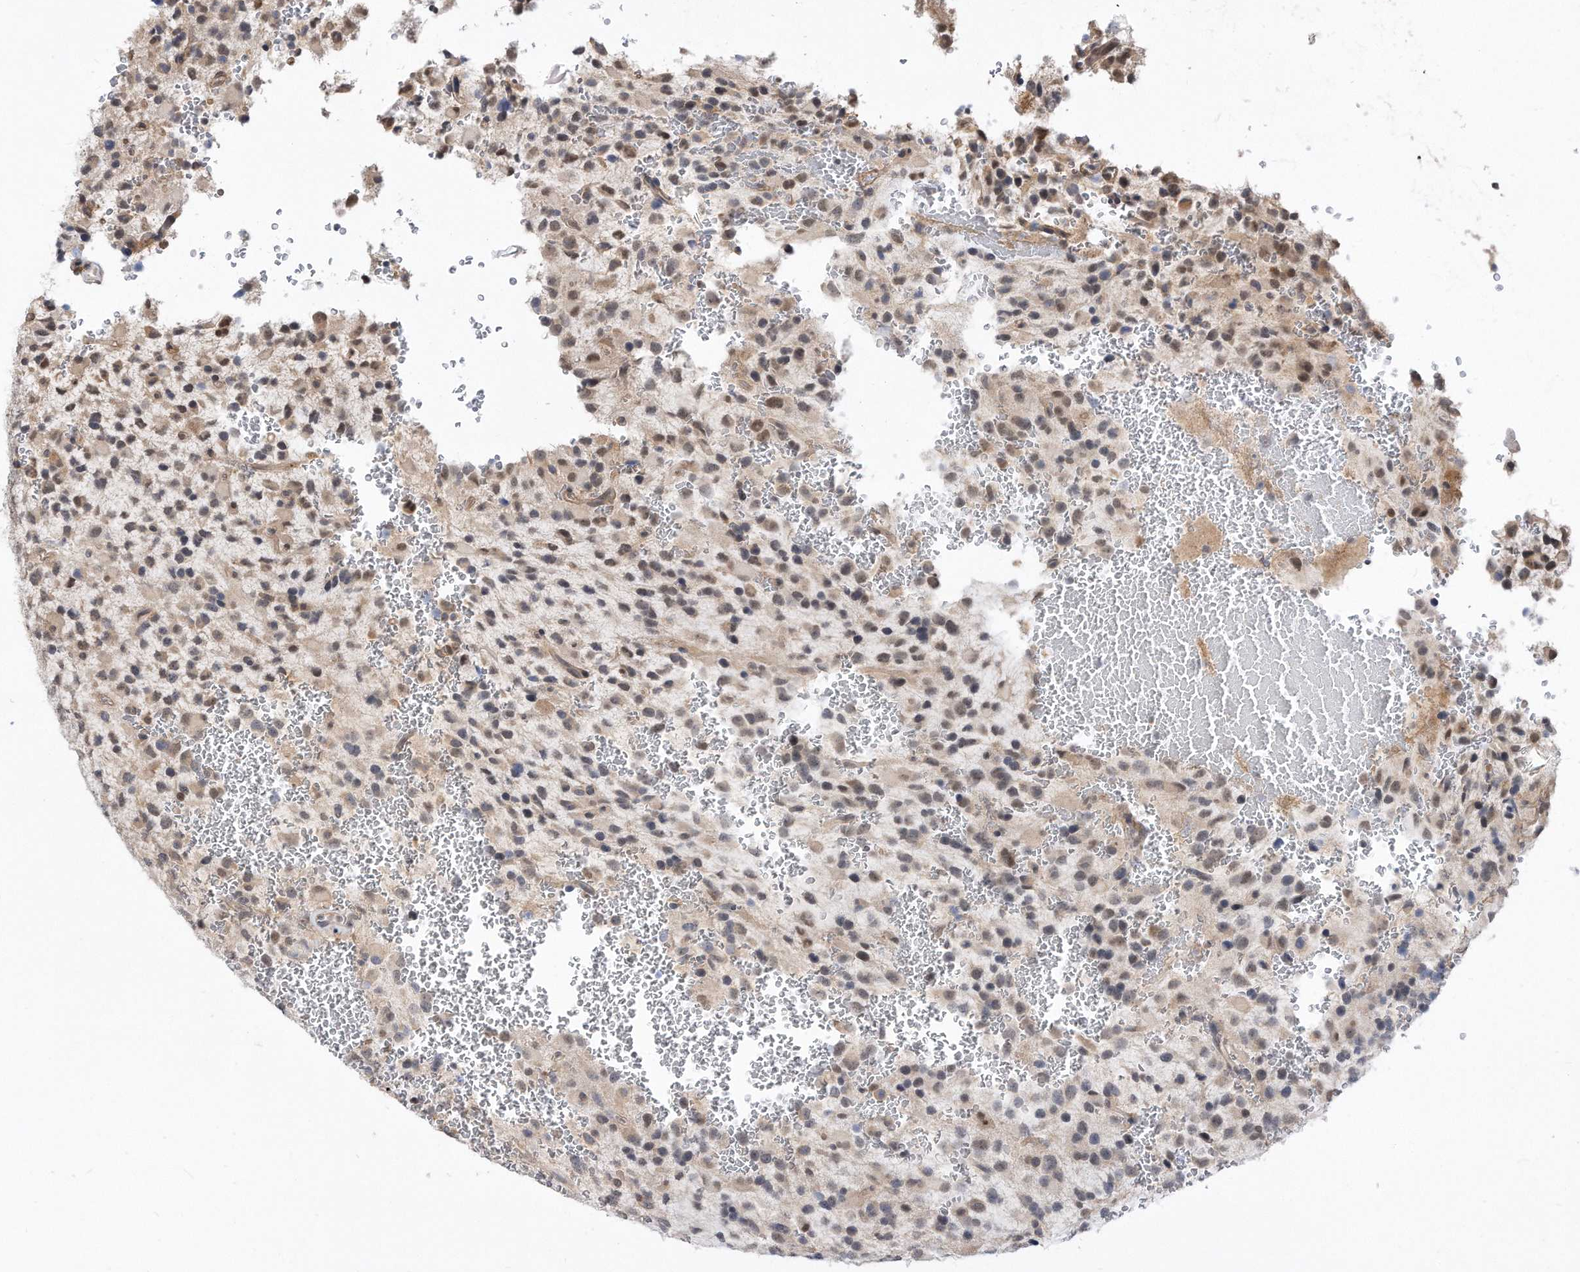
{"staining": {"intensity": "moderate", "quantity": "<25%", "location": "cytoplasmic/membranous,nuclear"}, "tissue": "glioma", "cell_type": "Tumor cells", "image_type": "cancer", "snomed": [{"axis": "morphology", "description": "Glioma, malignant, High grade"}, {"axis": "topography", "description": "Brain"}], "caption": "IHC (DAB (3,3'-diaminobenzidine)) staining of glioma exhibits moderate cytoplasmic/membranous and nuclear protein positivity in approximately <25% of tumor cells.", "gene": "TCP1", "patient": {"sex": "male", "age": 34}}